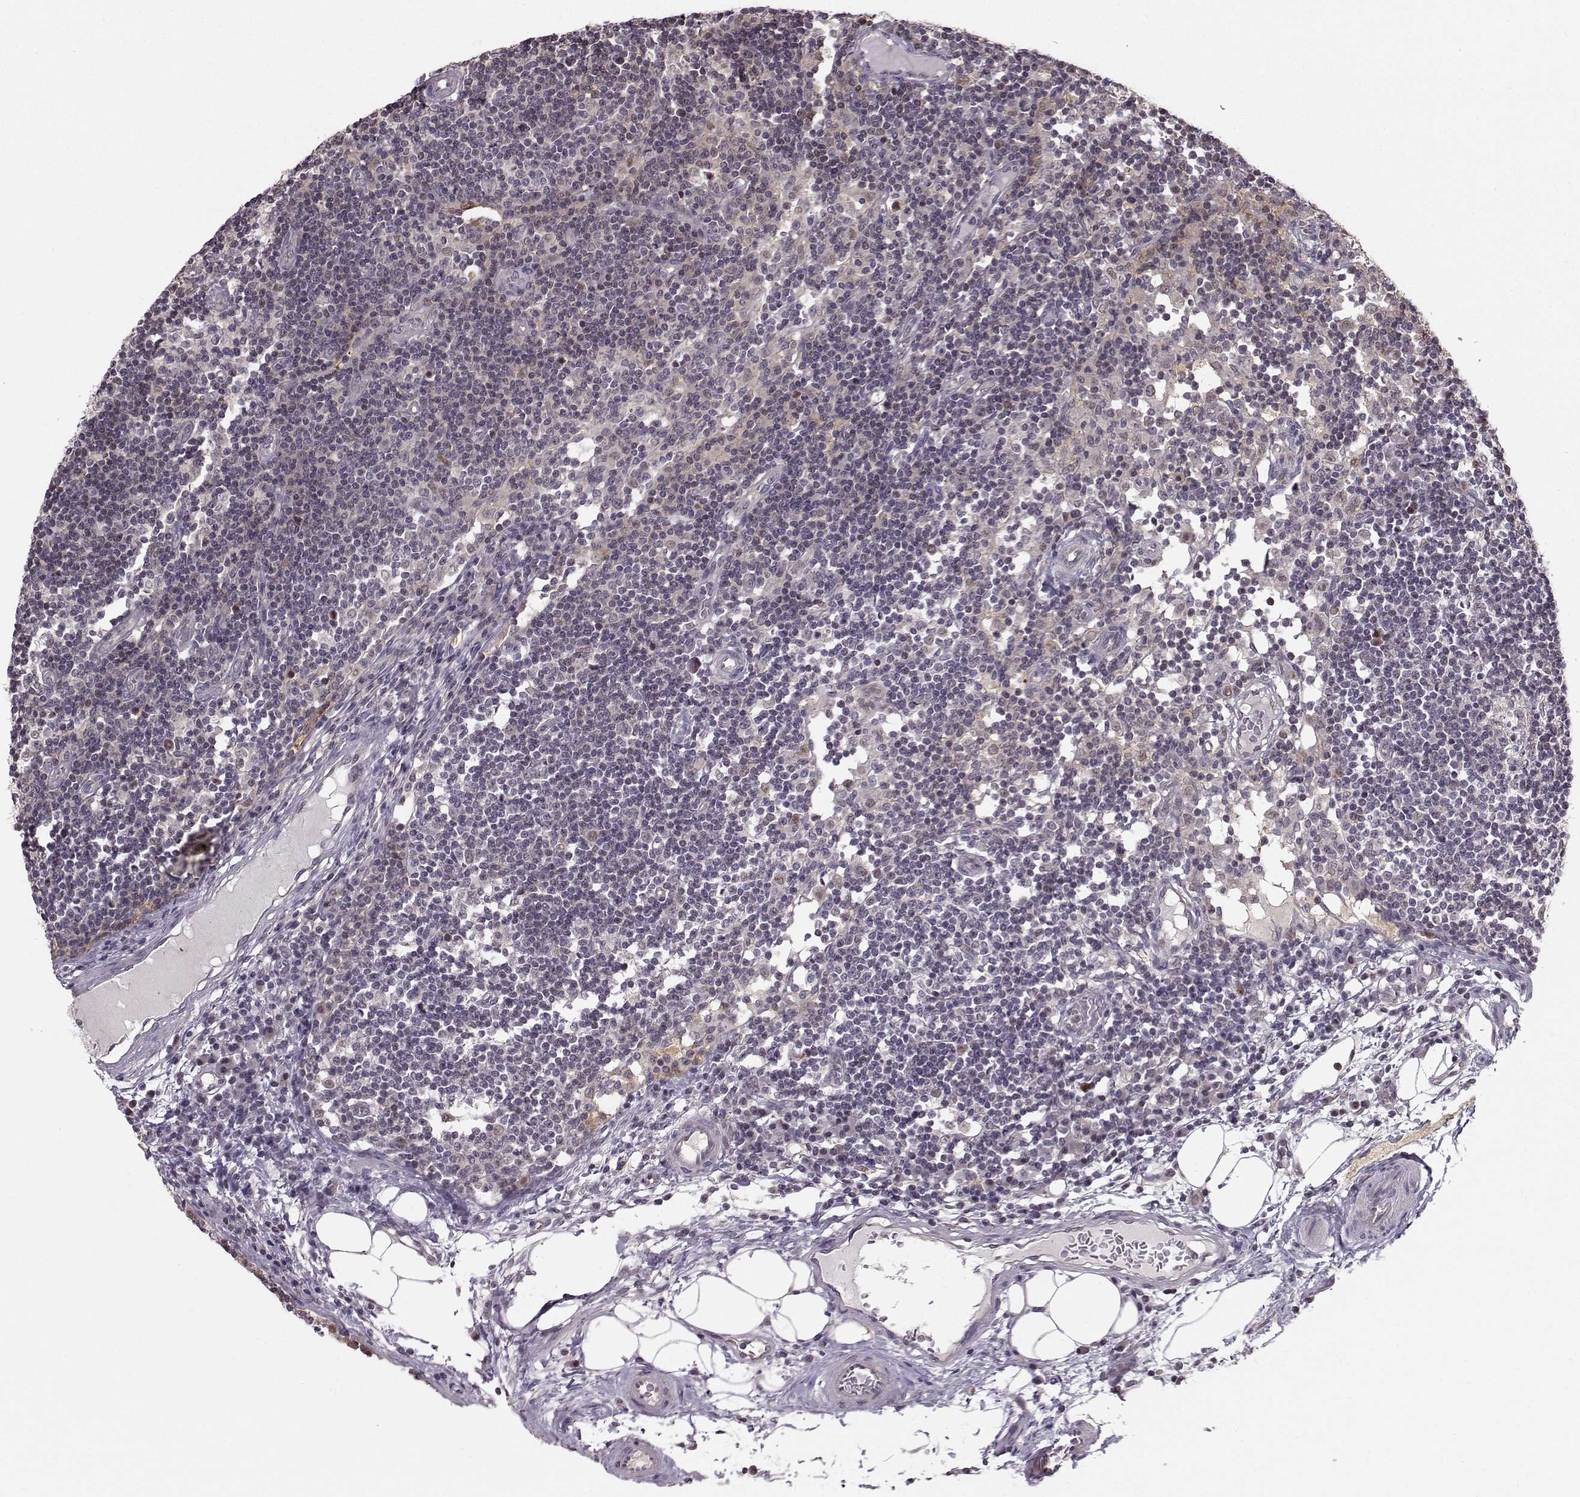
{"staining": {"intensity": "negative", "quantity": "none", "location": "none"}, "tissue": "lymph node", "cell_type": "Non-germinal center cells", "image_type": "normal", "snomed": [{"axis": "morphology", "description": "Normal tissue, NOS"}, {"axis": "topography", "description": "Lymph node"}], "caption": "This histopathology image is of unremarkable lymph node stained with immunohistochemistry to label a protein in brown with the nuclei are counter-stained blue. There is no positivity in non-germinal center cells. The staining is performed using DAB brown chromogen with nuclei counter-stained in using hematoxylin.", "gene": "PKP2", "patient": {"sex": "female", "age": 72}}